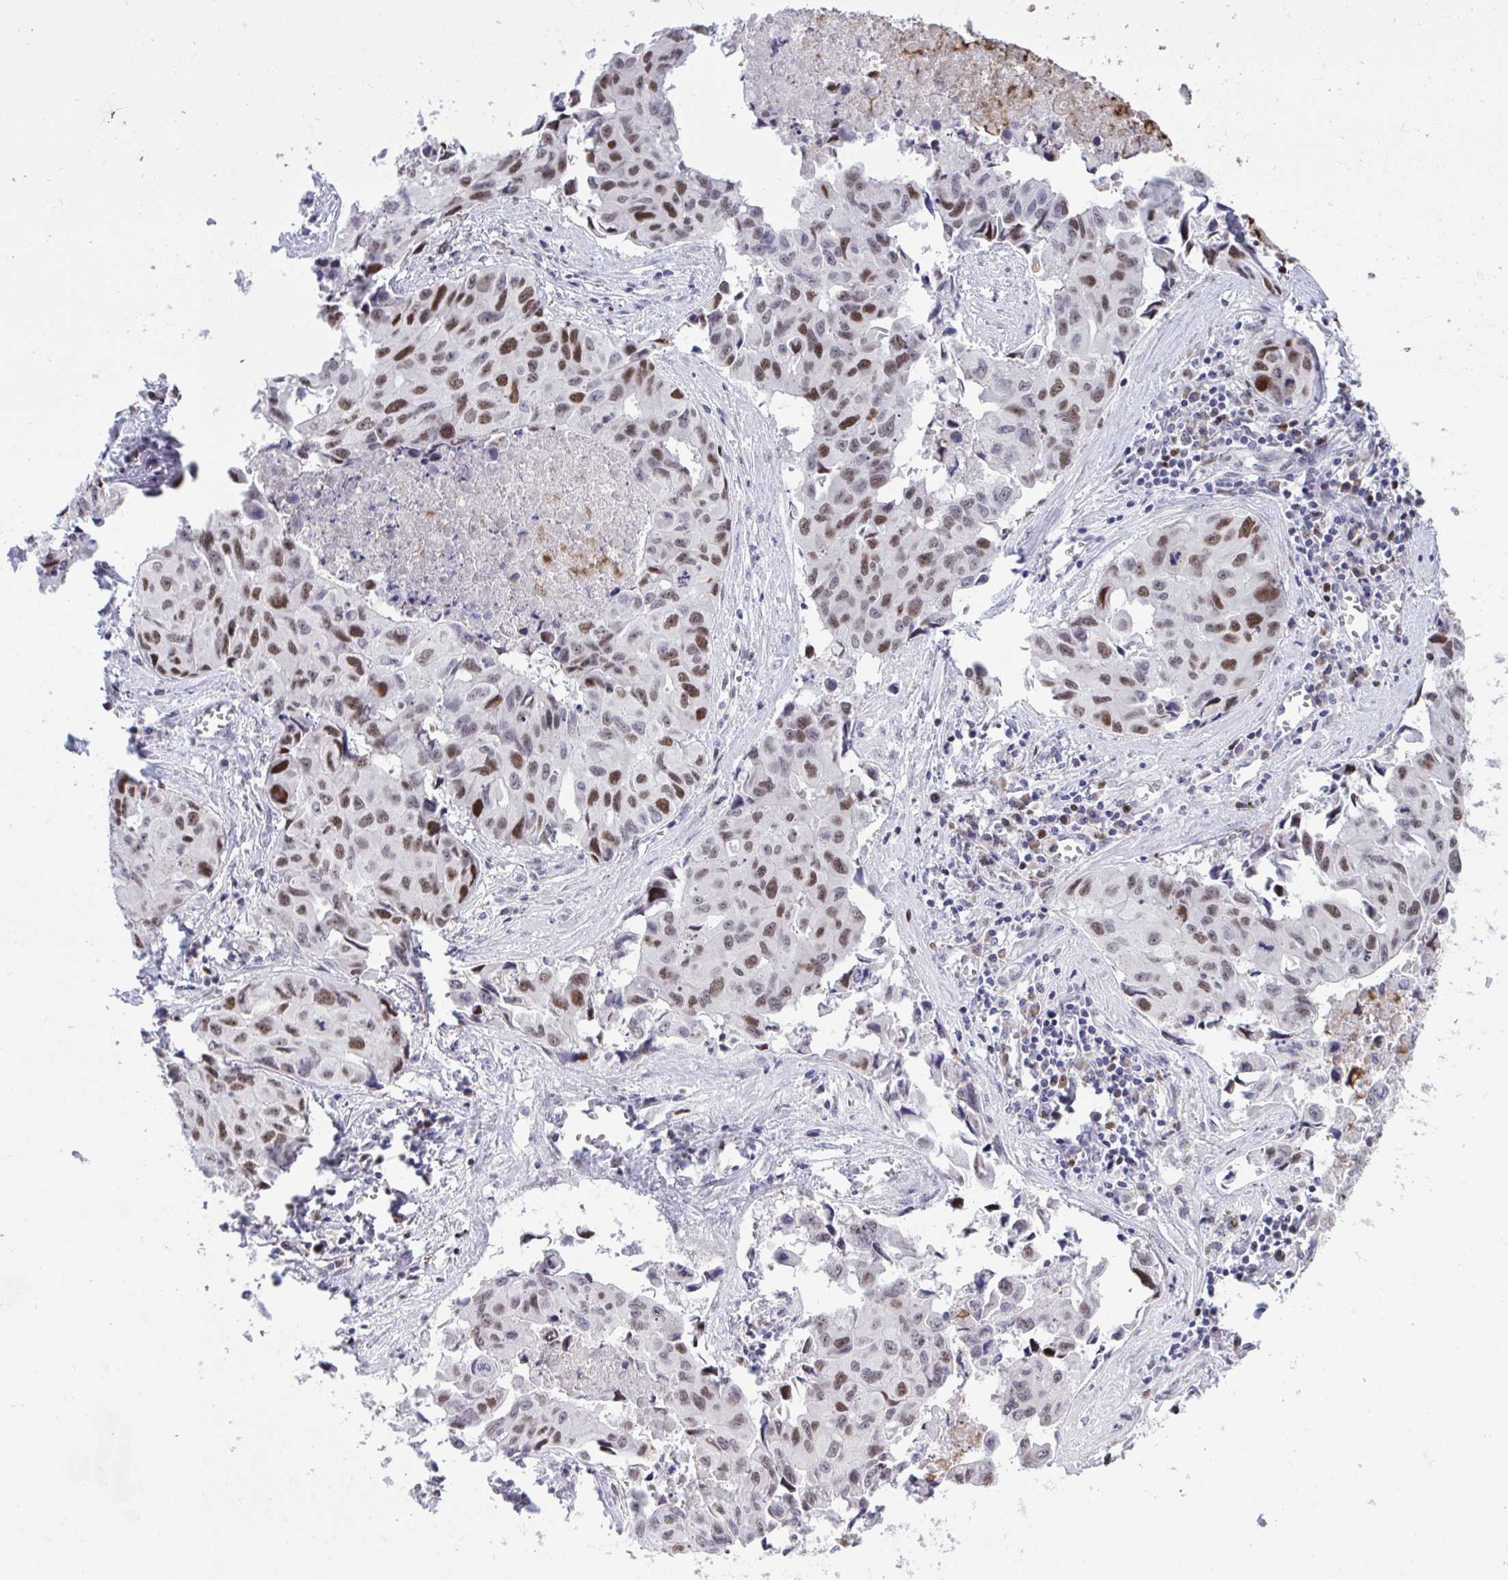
{"staining": {"intensity": "moderate", "quantity": "25%-75%", "location": "nuclear"}, "tissue": "lung cancer", "cell_type": "Tumor cells", "image_type": "cancer", "snomed": [{"axis": "morphology", "description": "Adenocarcinoma, NOS"}, {"axis": "topography", "description": "Lymph node"}, {"axis": "topography", "description": "Lung"}], "caption": "IHC (DAB (3,3'-diaminobenzidine)) staining of human adenocarcinoma (lung) demonstrates moderate nuclear protein expression in approximately 25%-75% of tumor cells. (brown staining indicates protein expression, while blue staining denotes nuclei).", "gene": "C1QL2", "patient": {"sex": "male", "age": 64}}